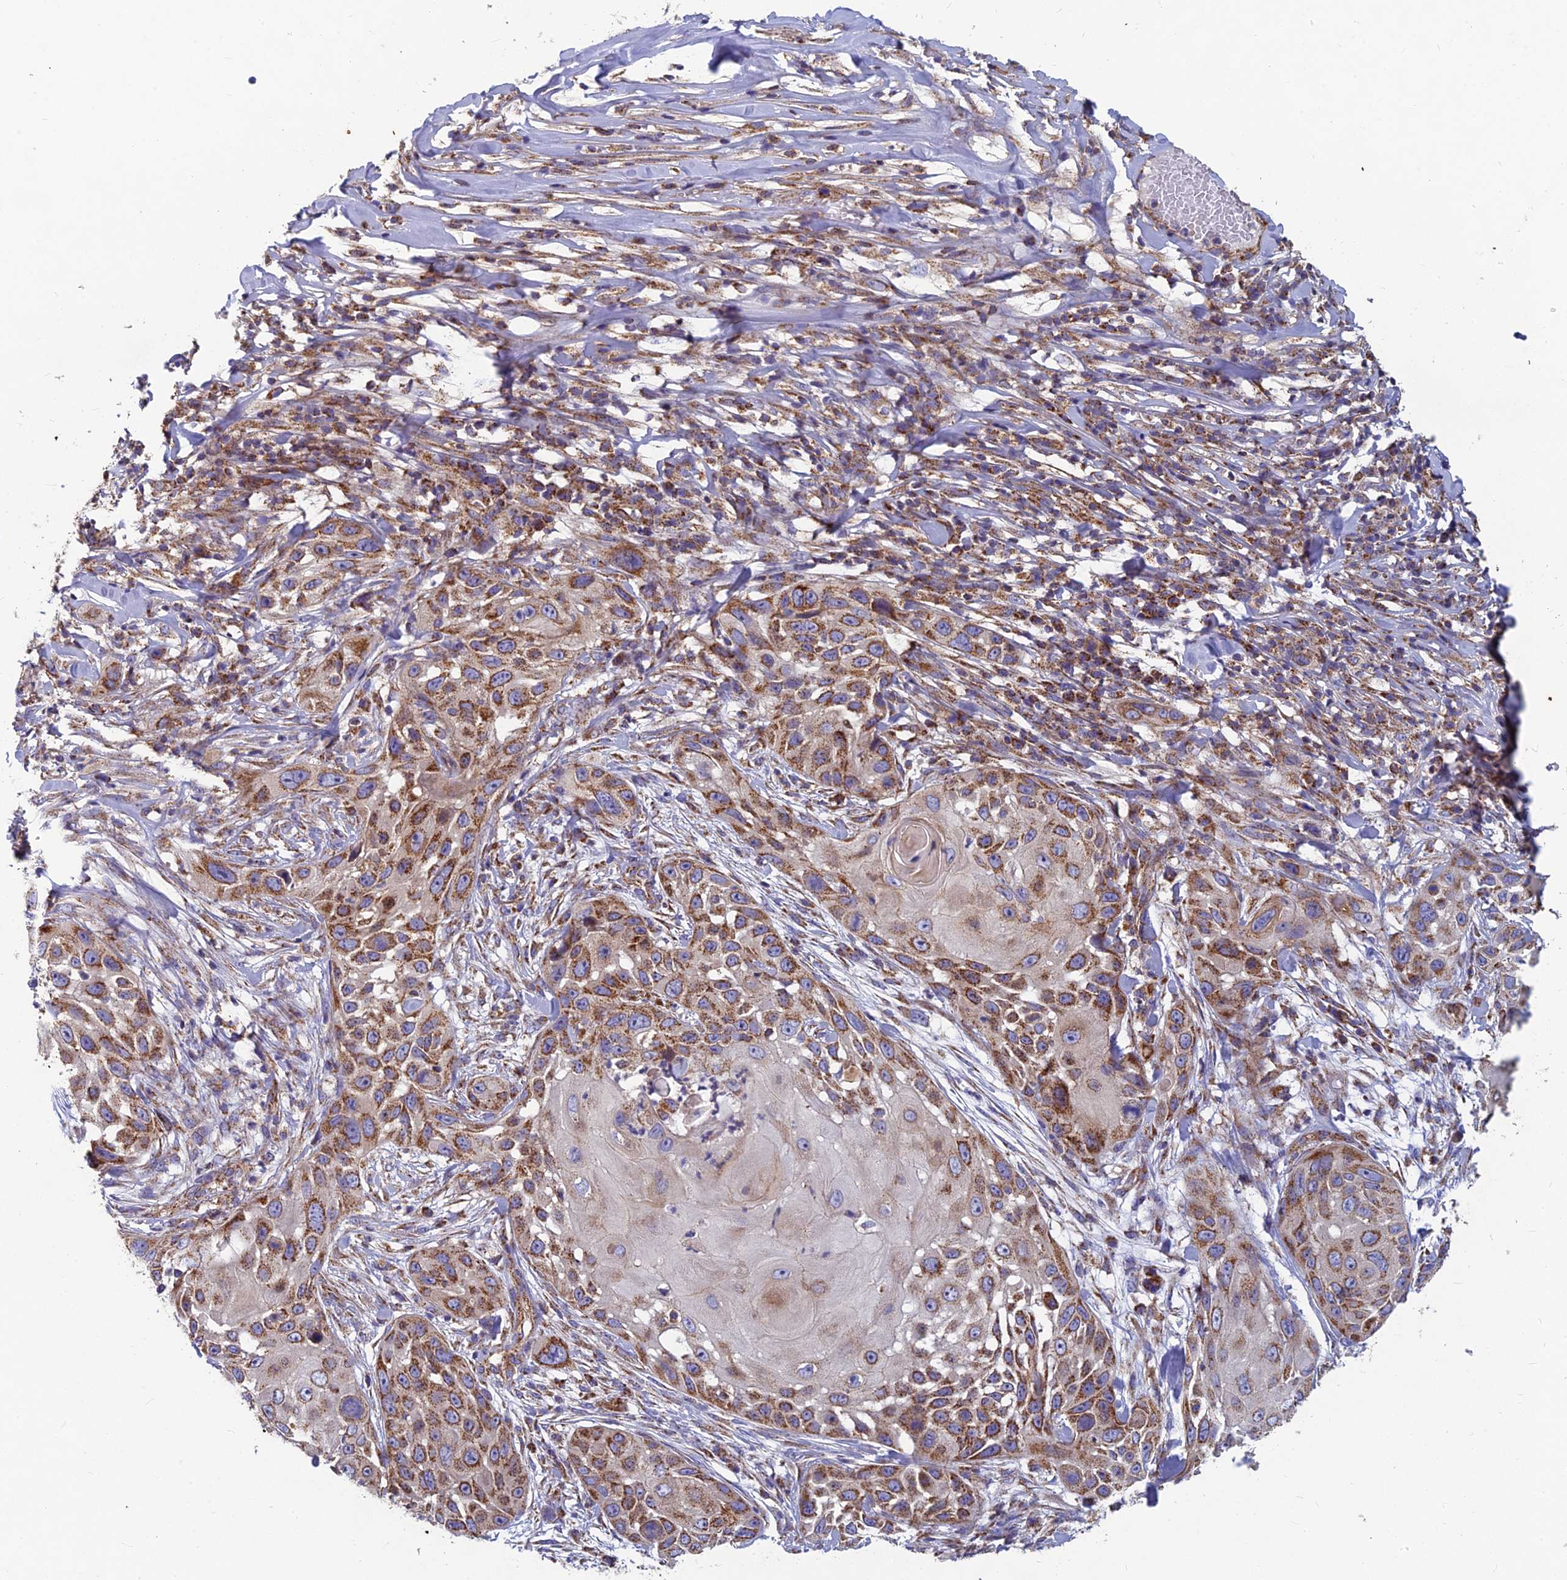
{"staining": {"intensity": "strong", "quantity": ">75%", "location": "cytoplasmic/membranous"}, "tissue": "skin cancer", "cell_type": "Tumor cells", "image_type": "cancer", "snomed": [{"axis": "morphology", "description": "Squamous cell carcinoma, NOS"}, {"axis": "topography", "description": "Skin"}], "caption": "High-power microscopy captured an immunohistochemistry (IHC) image of skin squamous cell carcinoma, revealing strong cytoplasmic/membranous staining in about >75% of tumor cells.", "gene": "MRPS9", "patient": {"sex": "female", "age": 44}}